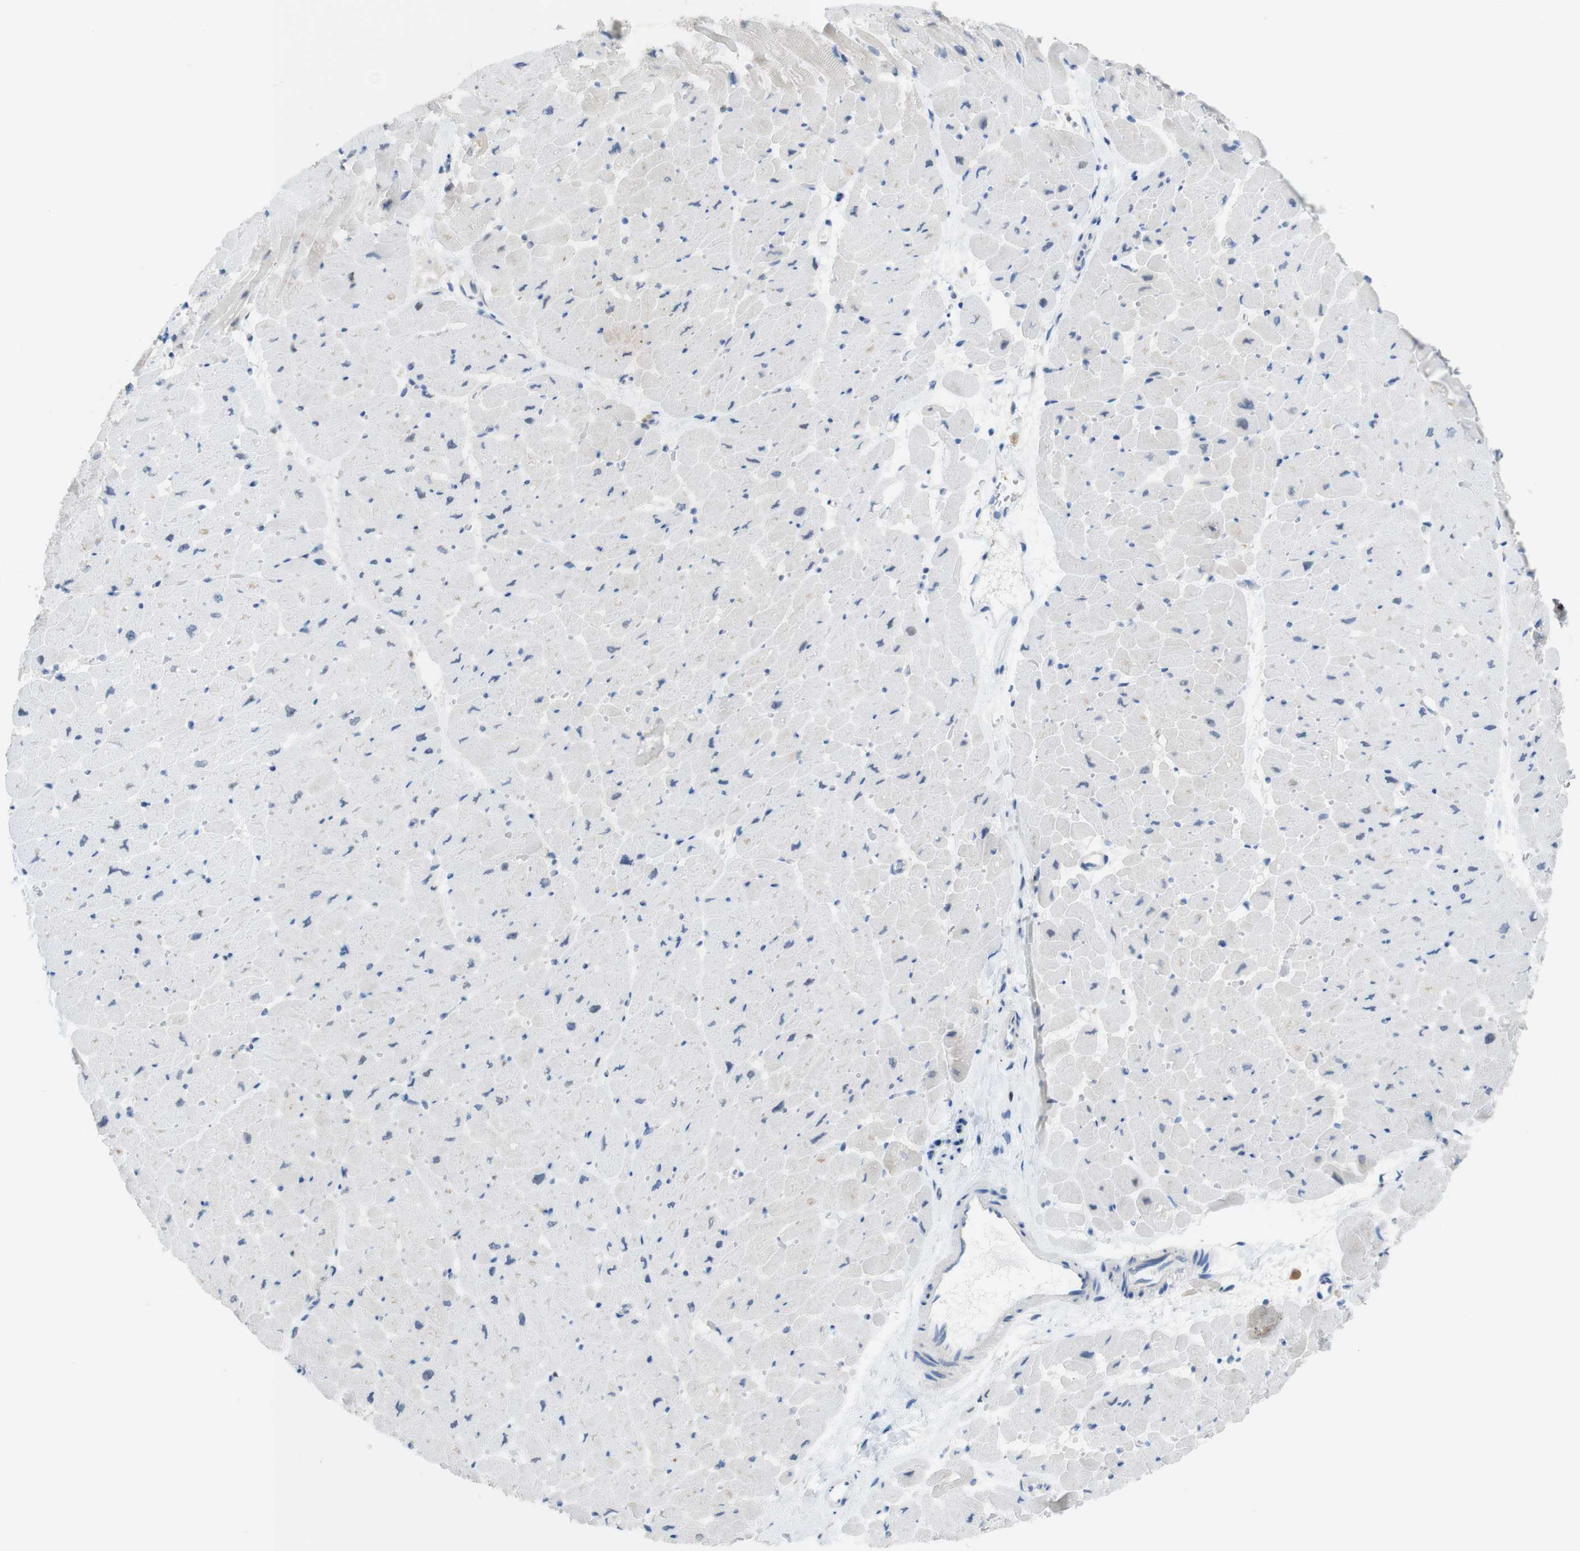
{"staining": {"intensity": "negative", "quantity": "none", "location": "none"}, "tissue": "heart muscle", "cell_type": "Cardiomyocytes", "image_type": "normal", "snomed": [{"axis": "morphology", "description": "Normal tissue, NOS"}, {"axis": "topography", "description": "Heart"}], "caption": "Immunohistochemistry (IHC) of unremarkable heart muscle reveals no expression in cardiomyocytes.", "gene": "TJP3", "patient": {"sex": "male", "age": 45}}